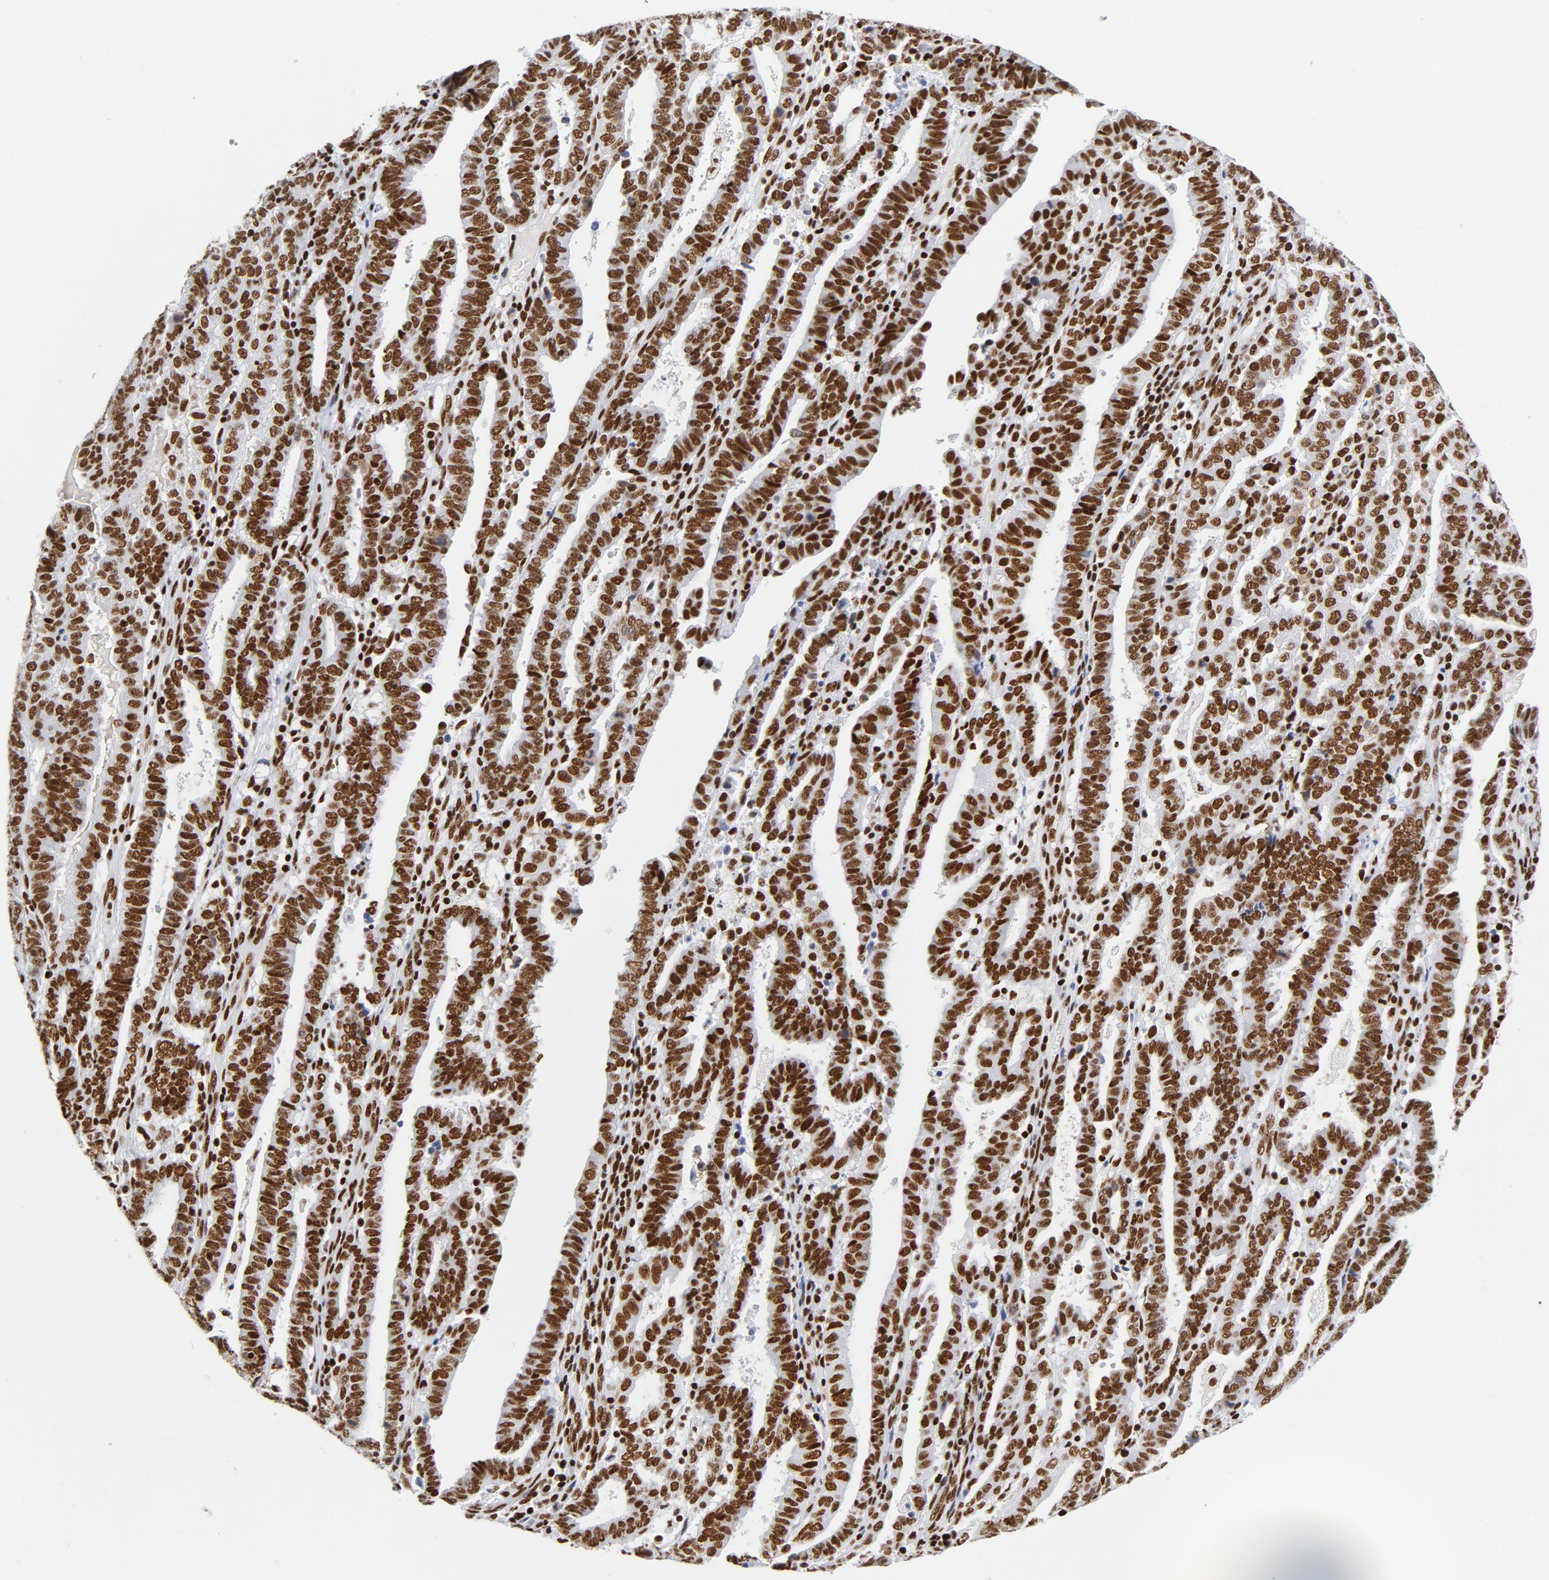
{"staining": {"intensity": "strong", "quantity": ">75%", "location": "nuclear"}, "tissue": "endometrial cancer", "cell_type": "Tumor cells", "image_type": "cancer", "snomed": [{"axis": "morphology", "description": "Adenocarcinoma, NOS"}, {"axis": "topography", "description": "Uterus"}], "caption": "Human endometrial cancer (adenocarcinoma) stained with a brown dye demonstrates strong nuclear positive staining in approximately >75% of tumor cells.", "gene": "XRCC5", "patient": {"sex": "female", "age": 83}}